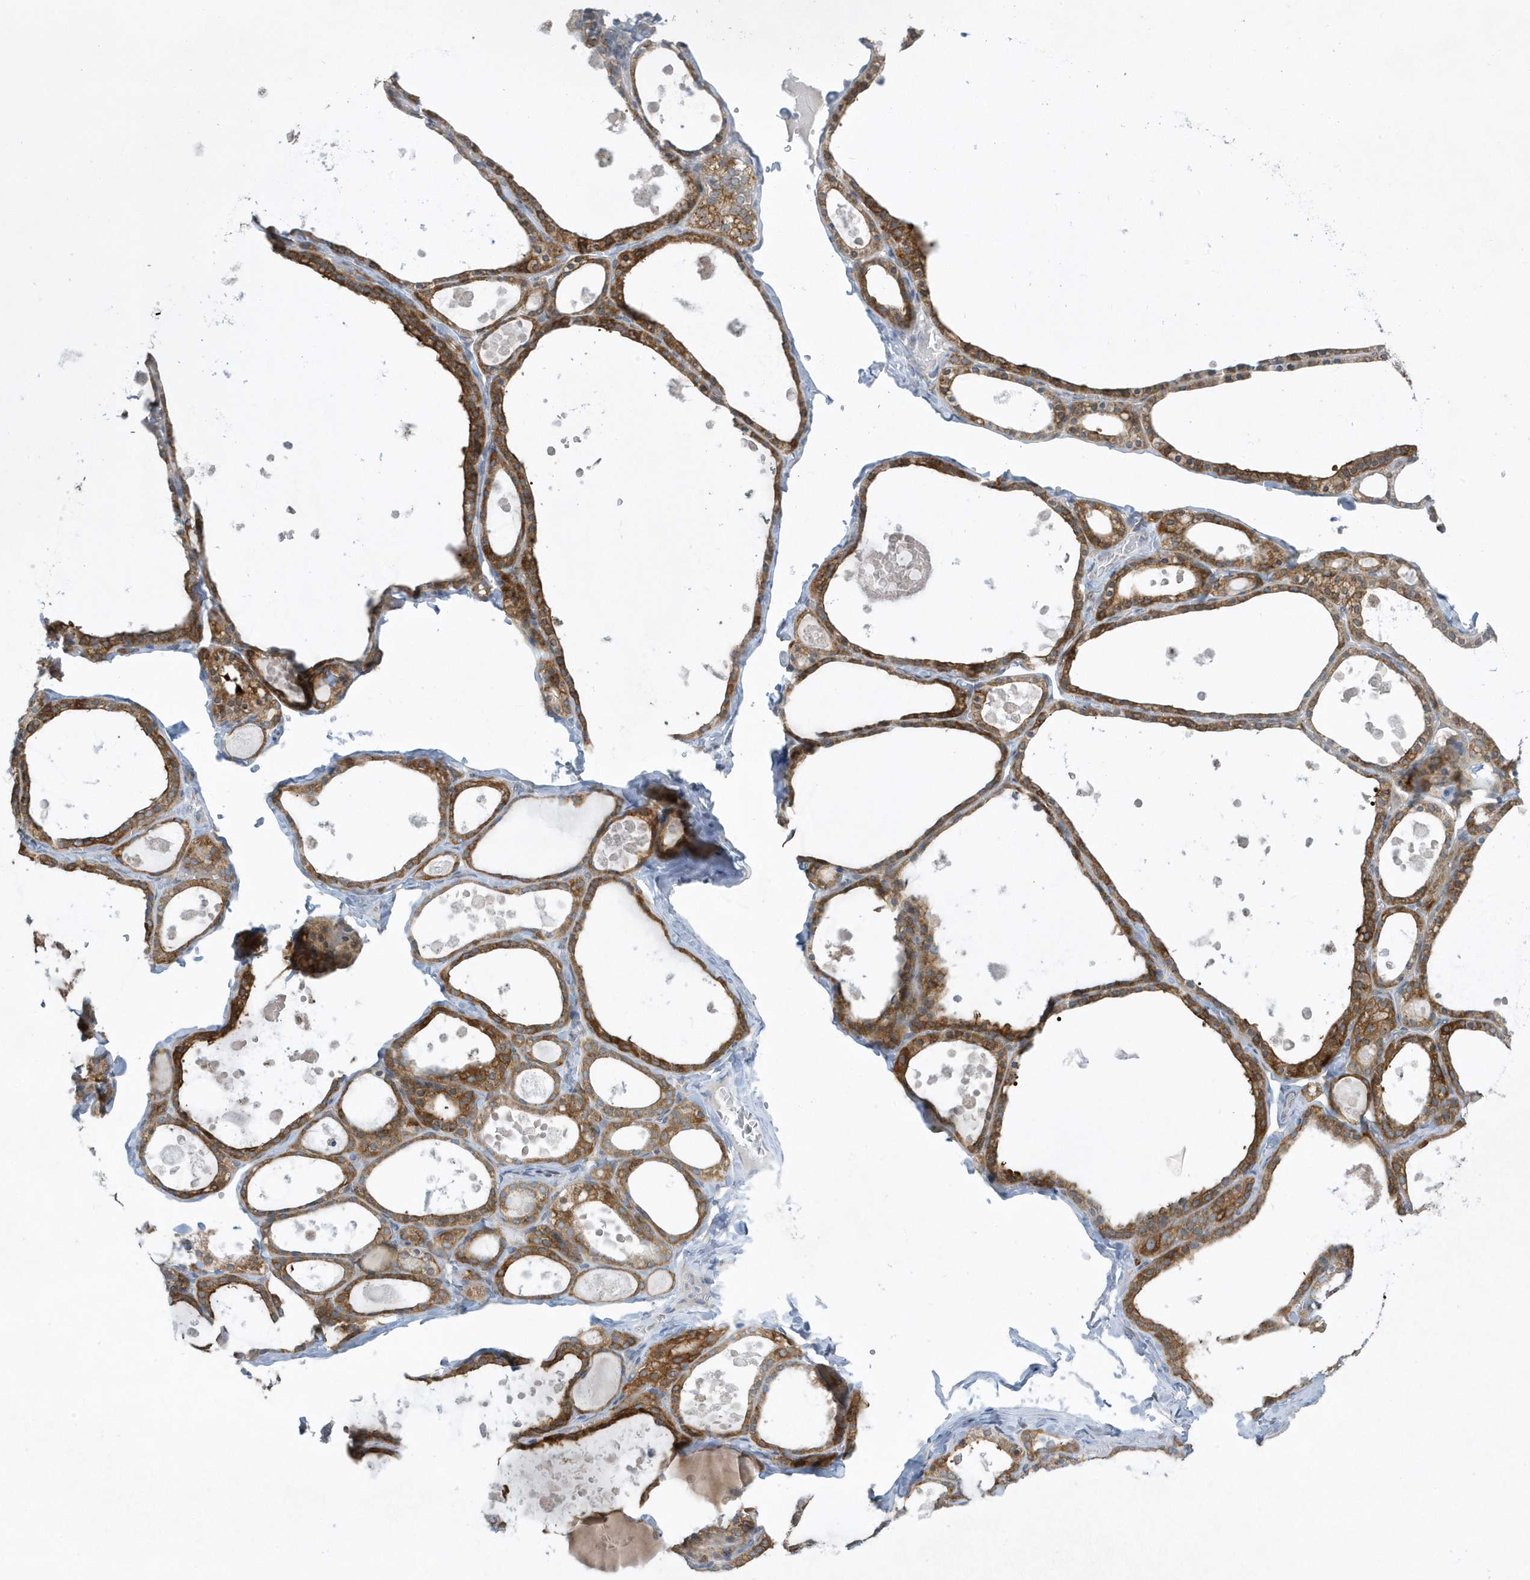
{"staining": {"intensity": "strong", "quantity": ">75%", "location": "cytoplasmic/membranous"}, "tissue": "thyroid gland", "cell_type": "Glandular cells", "image_type": "normal", "snomed": [{"axis": "morphology", "description": "Normal tissue, NOS"}, {"axis": "topography", "description": "Thyroid gland"}], "caption": "Immunohistochemistry (IHC) (DAB (3,3'-diaminobenzidine)) staining of benign human thyroid gland exhibits strong cytoplasmic/membranous protein staining in approximately >75% of glandular cells.", "gene": "SCN3A", "patient": {"sex": "male", "age": 56}}